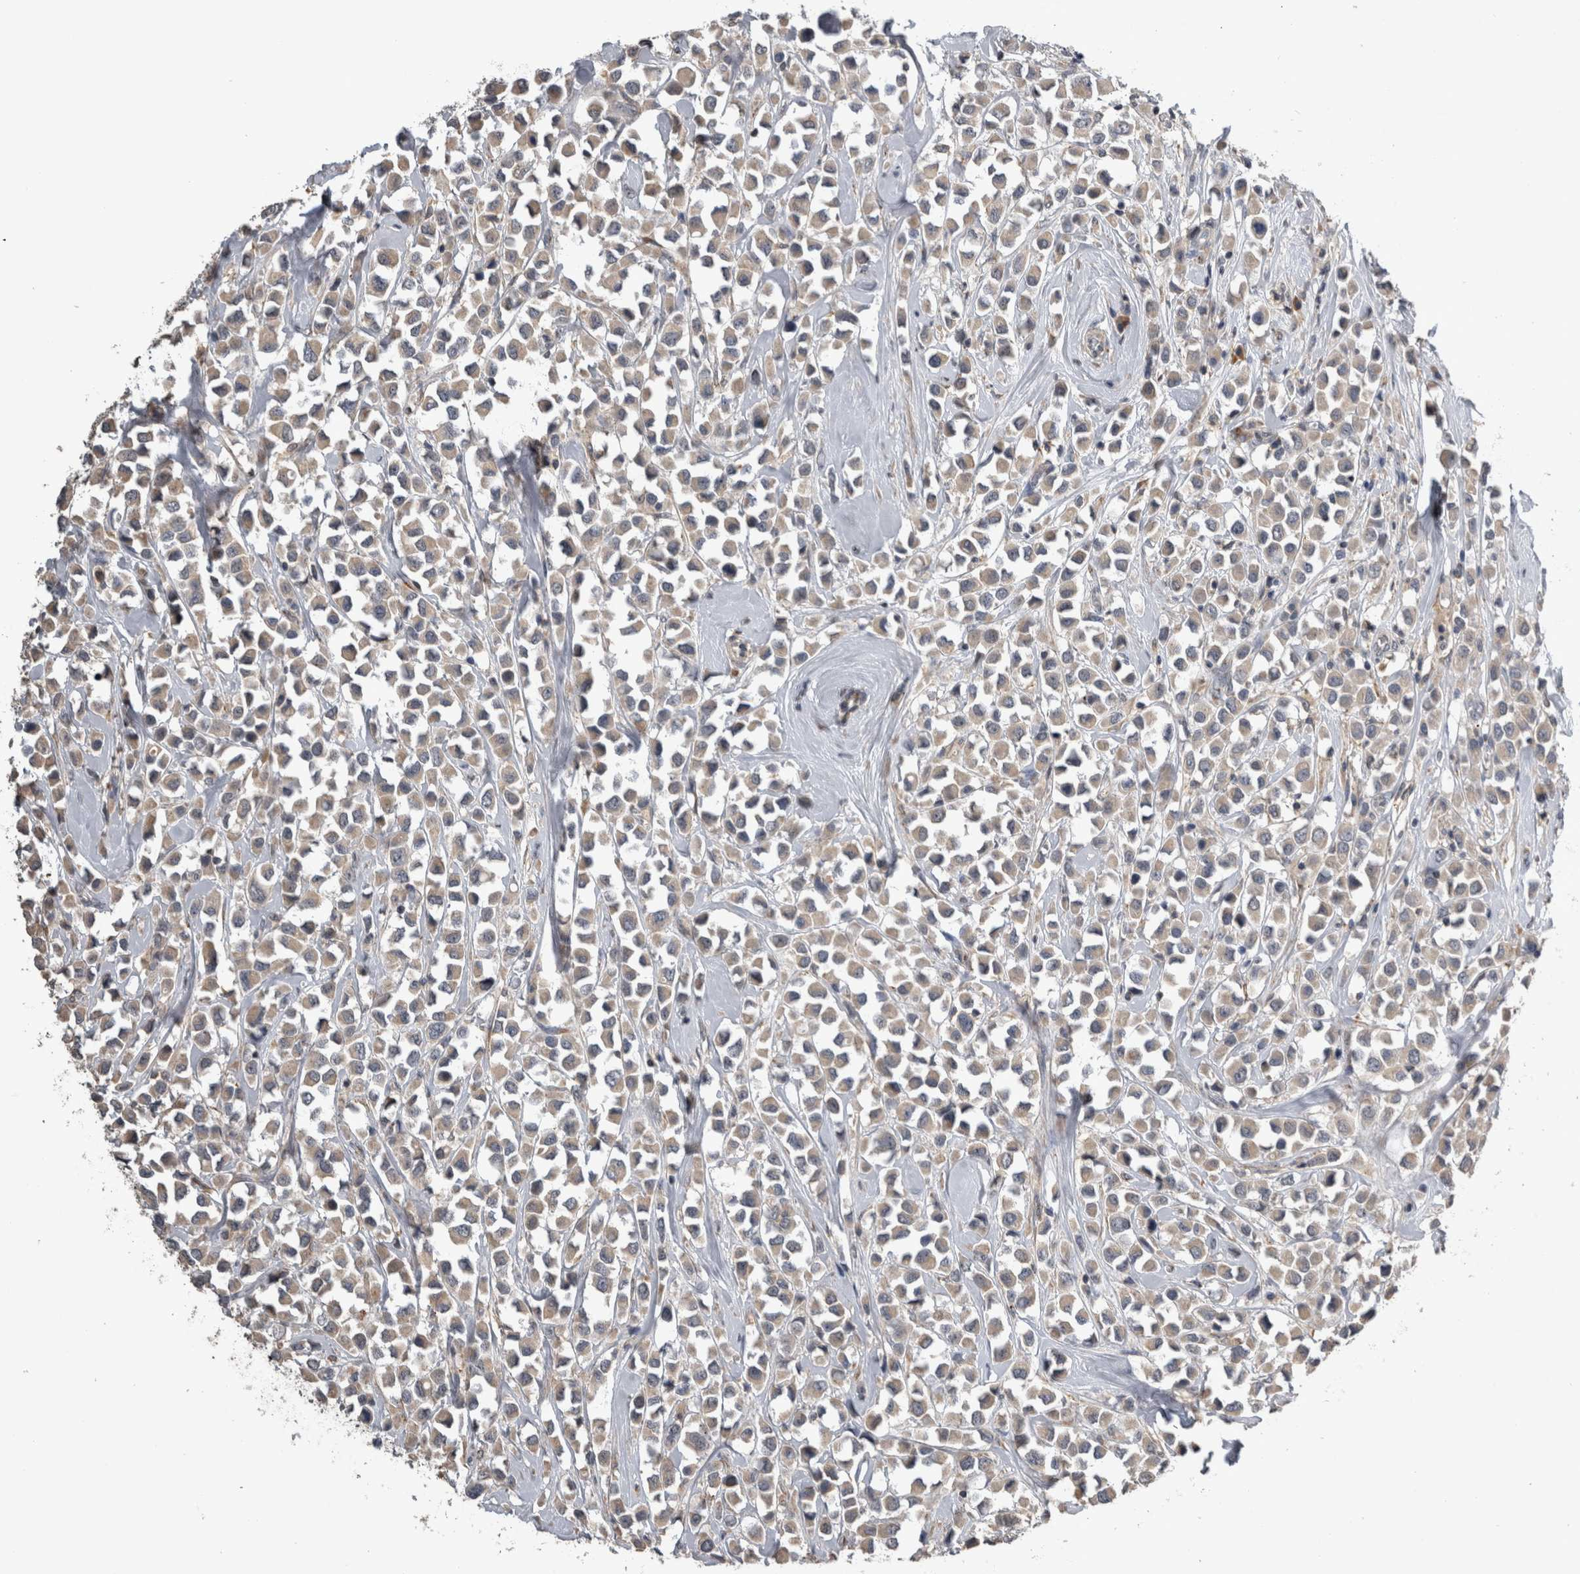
{"staining": {"intensity": "weak", "quantity": ">75%", "location": "cytoplasmic/membranous"}, "tissue": "breast cancer", "cell_type": "Tumor cells", "image_type": "cancer", "snomed": [{"axis": "morphology", "description": "Duct carcinoma"}, {"axis": "topography", "description": "Breast"}], "caption": "A micrograph of human breast cancer (invasive ductal carcinoma) stained for a protein displays weak cytoplasmic/membranous brown staining in tumor cells.", "gene": "ANXA13", "patient": {"sex": "female", "age": 61}}